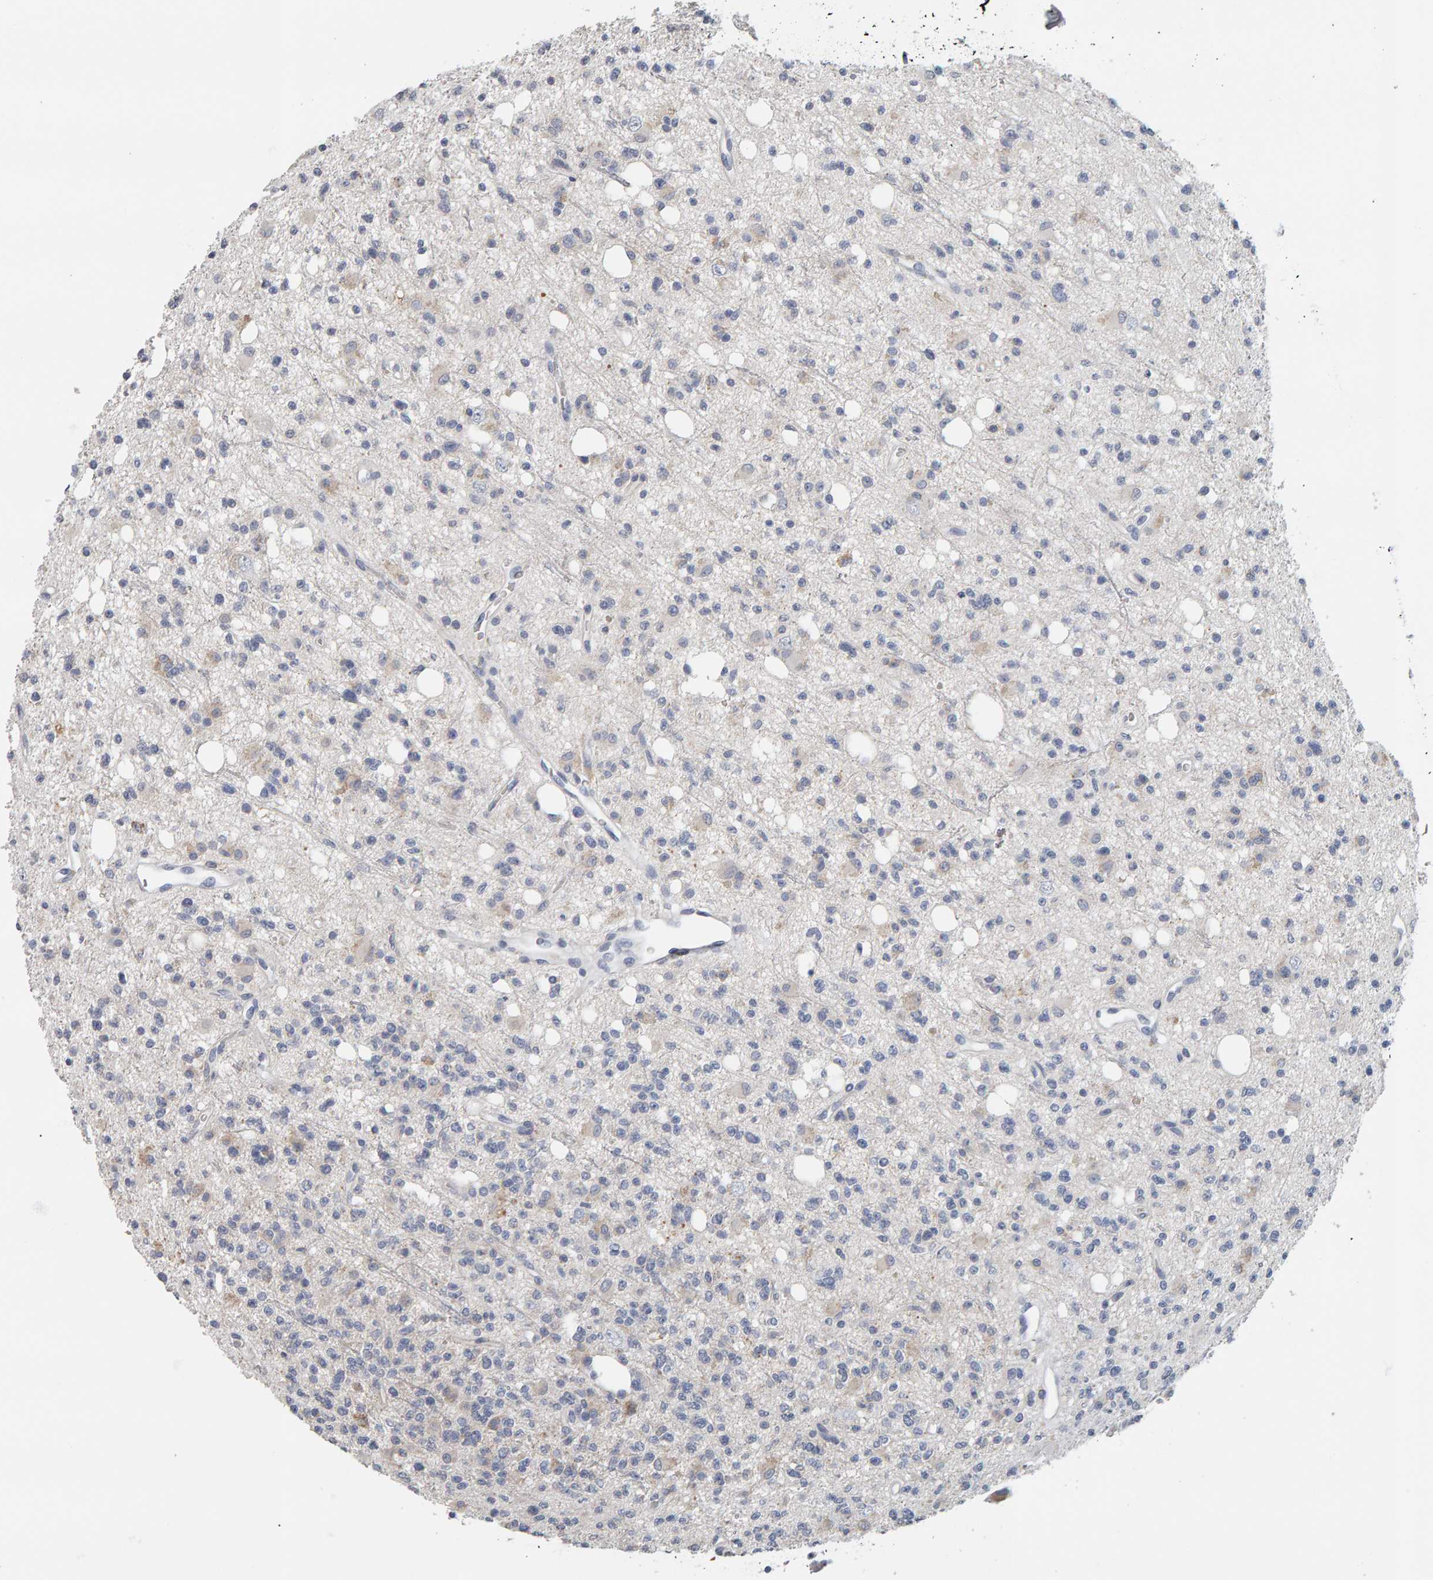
{"staining": {"intensity": "weak", "quantity": "<25%", "location": "cytoplasmic/membranous"}, "tissue": "glioma", "cell_type": "Tumor cells", "image_type": "cancer", "snomed": [{"axis": "morphology", "description": "Glioma, malignant, High grade"}, {"axis": "topography", "description": "Brain"}], "caption": "An immunohistochemistry (IHC) photomicrograph of malignant high-grade glioma is shown. There is no staining in tumor cells of malignant high-grade glioma.", "gene": "ADHFE1", "patient": {"sex": "female", "age": 62}}